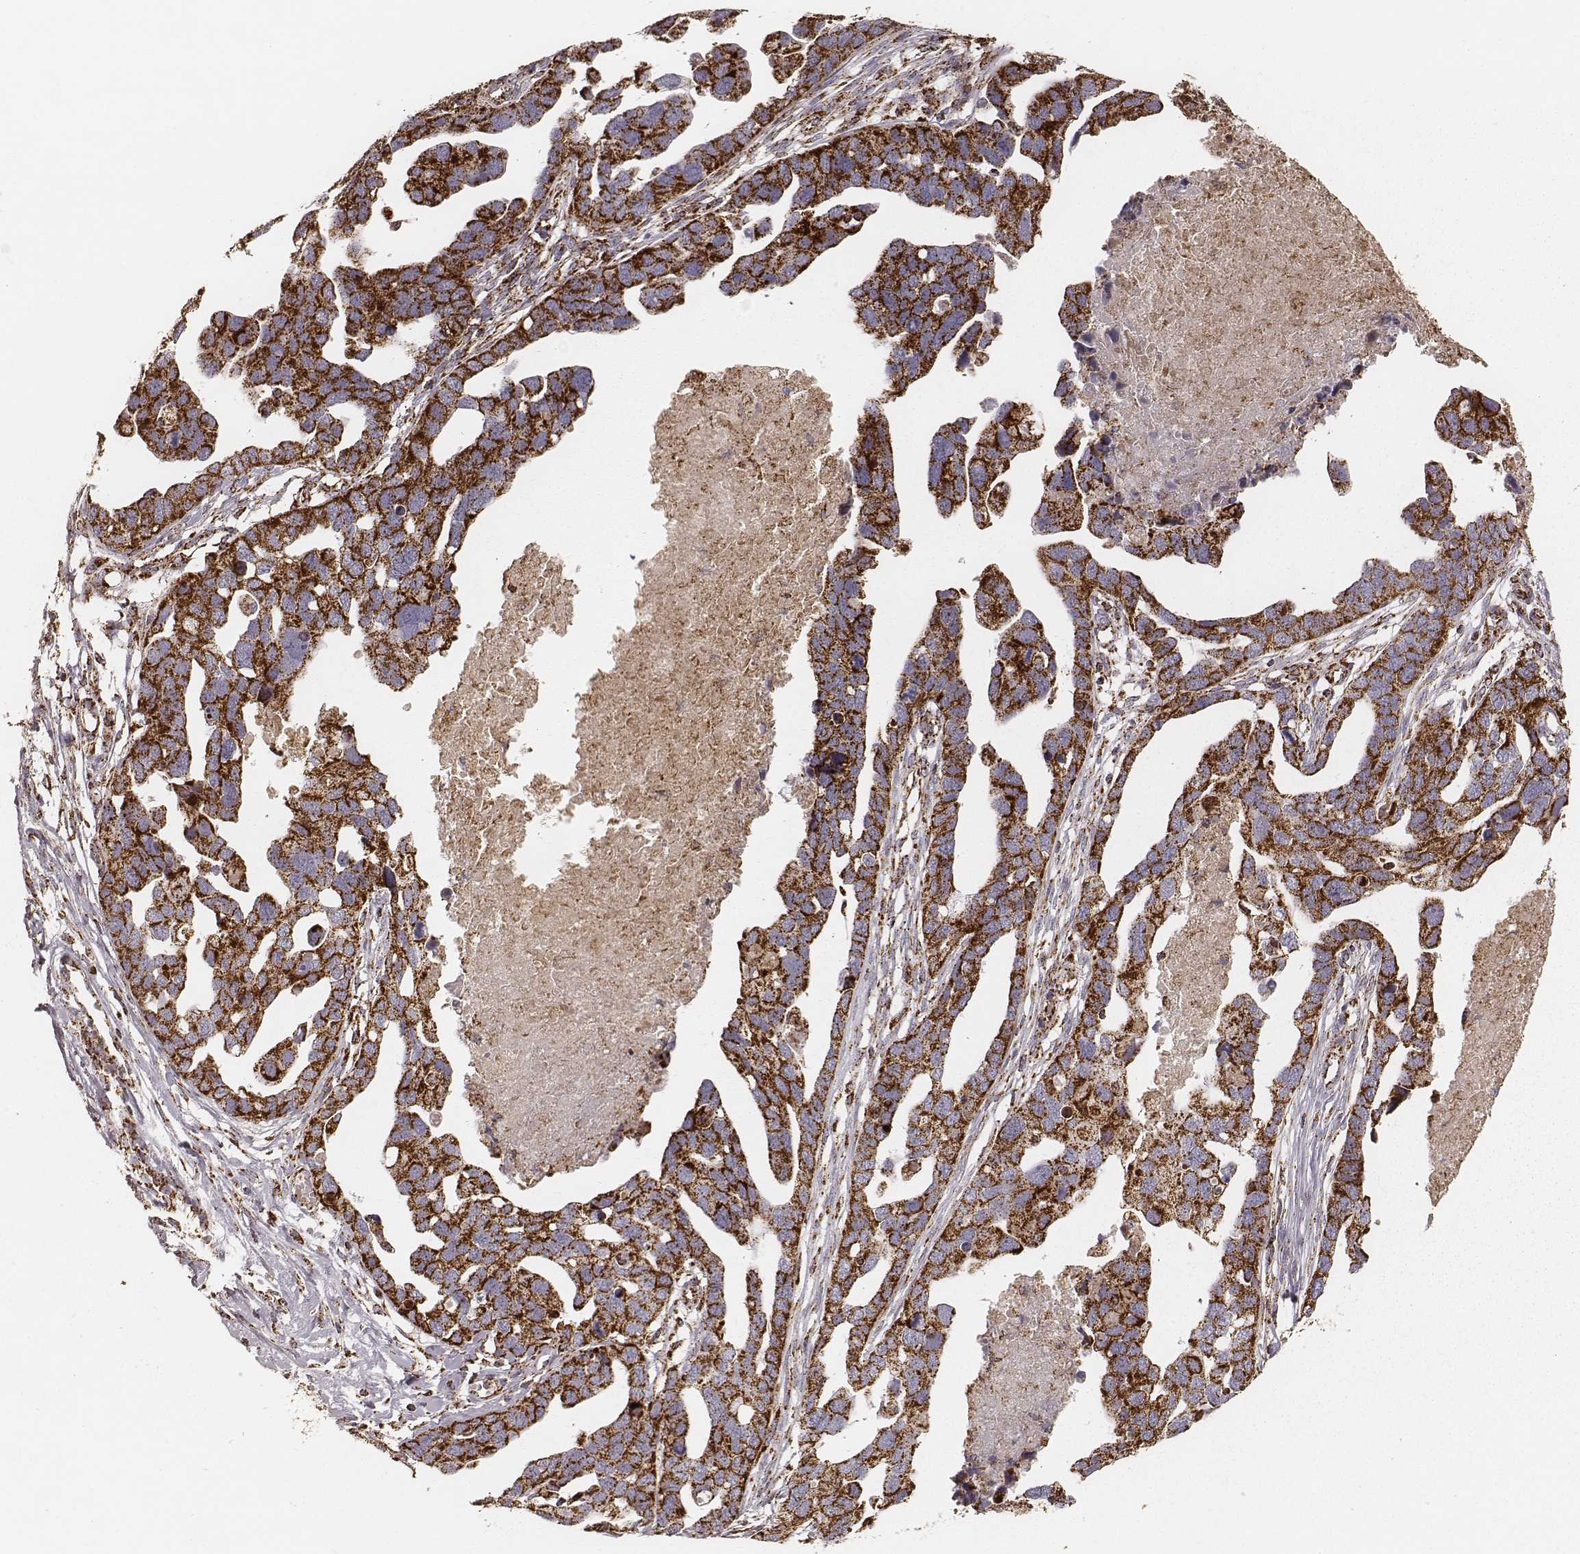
{"staining": {"intensity": "strong", "quantity": ">75%", "location": "cytoplasmic/membranous"}, "tissue": "ovarian cancer", "cell_type": "Tumor cells", "image_type": "cancer", "snomed": [{"axis": "morphology", "description": "Cystadenocarcinoma, serous, NOS"}, {"axis": "topography", "description": "Ovary"}], "caption": "Immunohistochemistry (DAB) staining of human ovarian cancer (serous cystadenocarcinoma) shows strong cytoplasmic/membranous protein staining in approximately >75% of tumor cells.", "gene": "CS", "patient": {"sex": "female", "age": 54}}